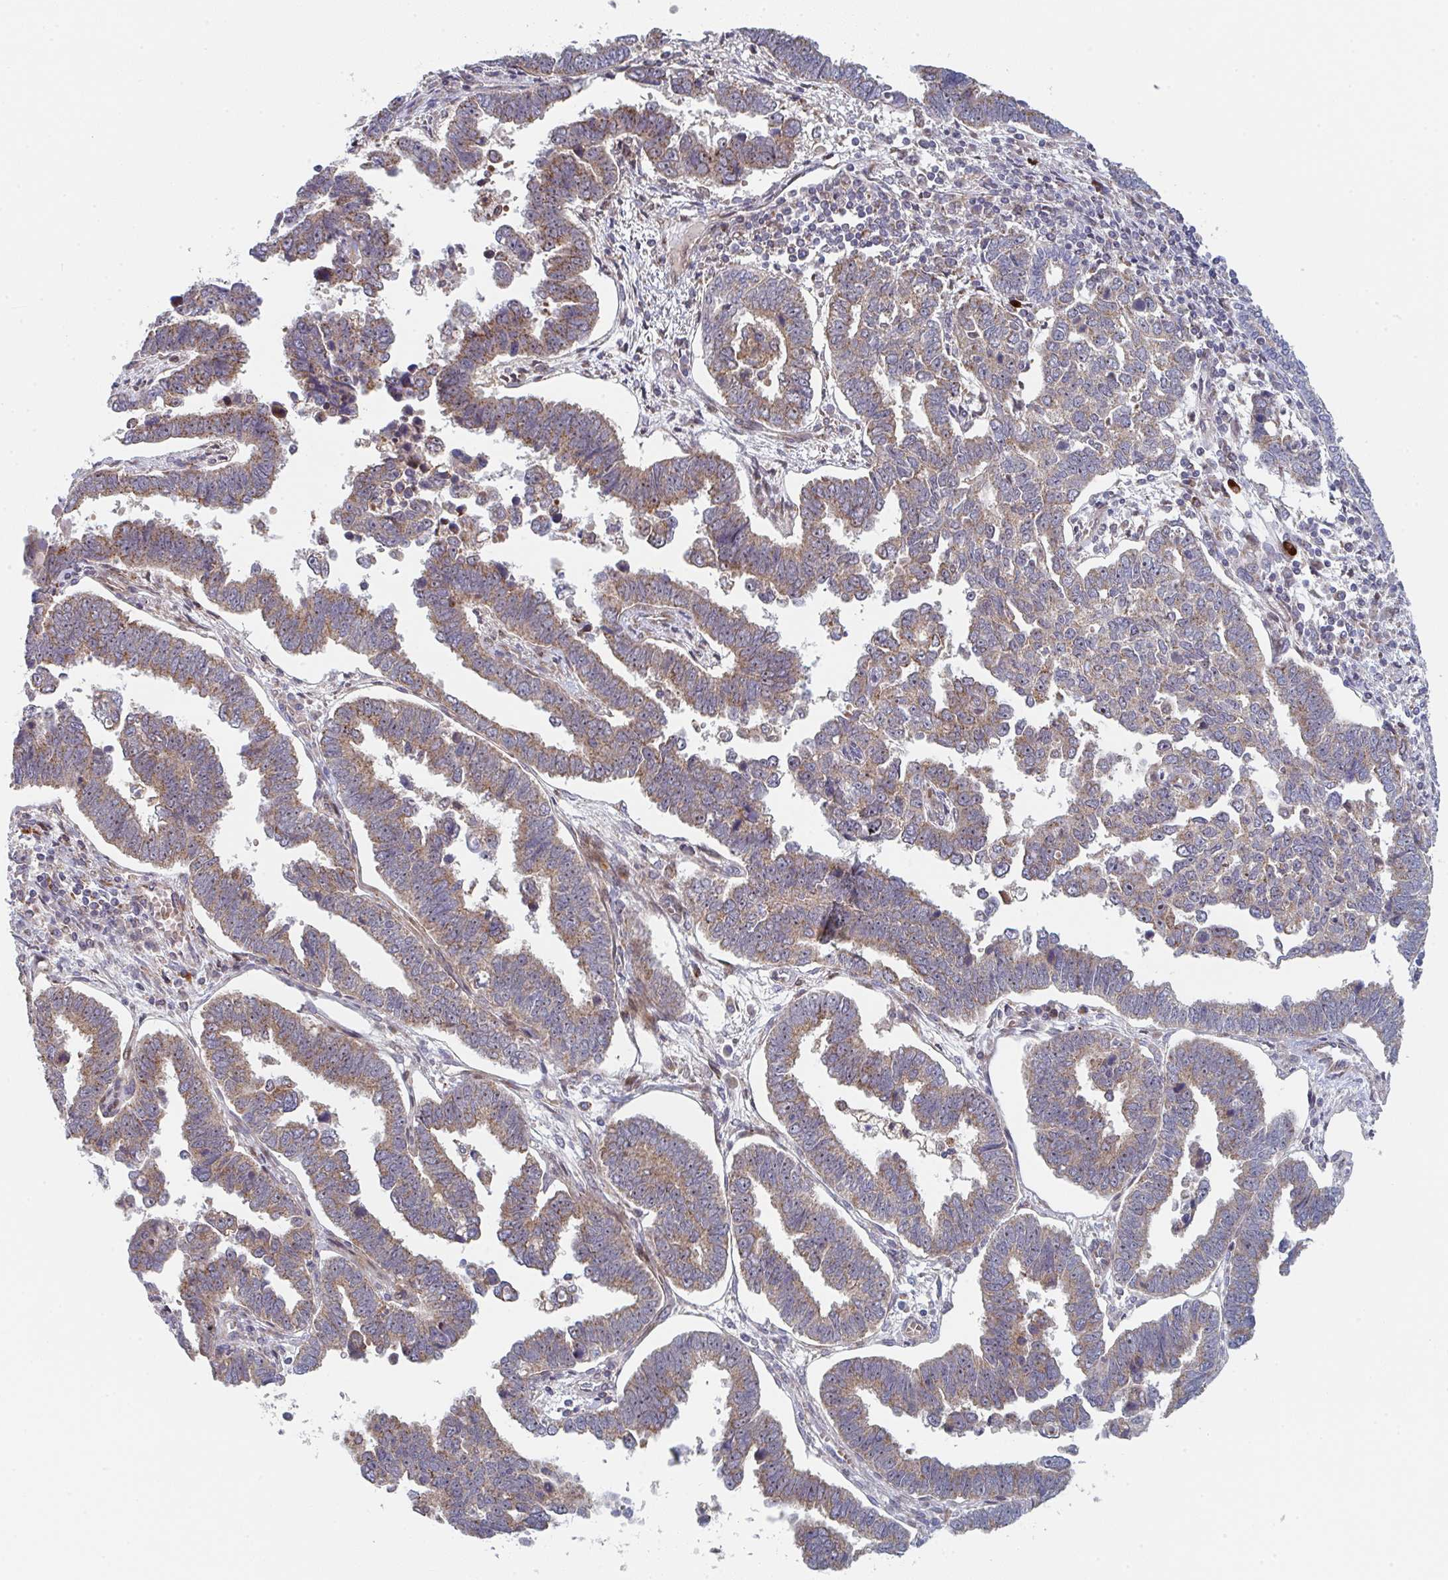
{"staining": {"intensity": "moderate", "quantity": ">75%", "location": "cytoplasmic/membranous"}, "tissue": "endometrial cancer", "cell_type": "Tumor cells", "image_type": "cancer", "snomed": [{"axis": "morphology", "description": "Adenocarcinoma, NOS"}, {"axis": "topography", "description": "Endometrium"}], "caption": "Protein staining reveals moderate cytoplasmic/membranous expression in approximately >75% of tumor cells in adenocarcinoma (endometrial).", "gene": "ZNF644", "patient": {"sex": "female", "age": 75}}